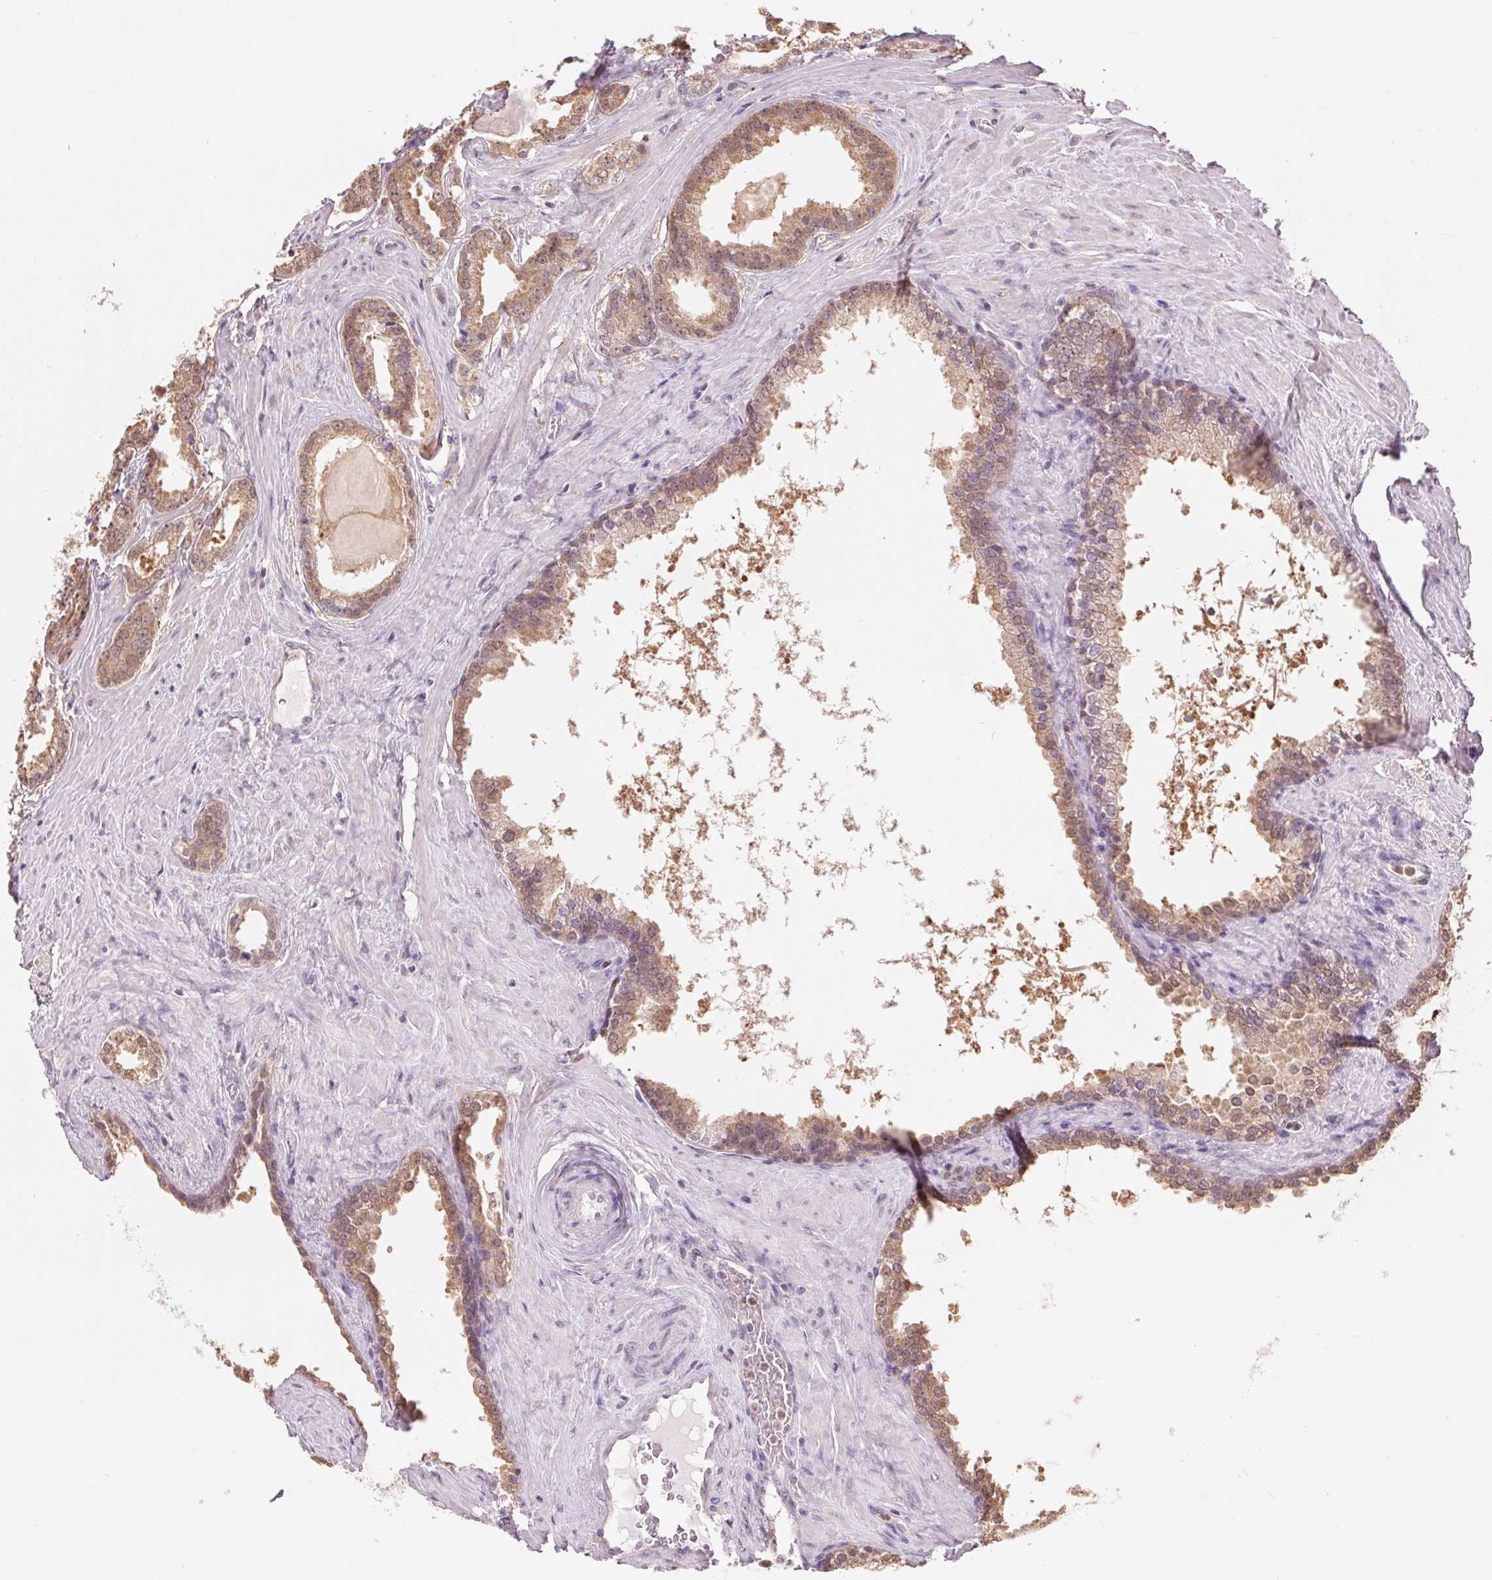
{"staining": {"intensity": "weak", "quantity": ">75%", "location": "cytoplasmic/membranous,nuclear"}, "tissue": "prostate cancer", "cell_type": "Tumor cells", "image_type": "cancer", "snomed": [{"axis": "morphology", "description": "Adenocarcinoma, Low grade"}, {"axis": "topography", "description": "Prostate"}], "caption": "High-power microscopy captured an IHC image of prostate low-grade adenocarcinoma, revealing weak cytoplasmic/membranous and nuclear positivity in about >75% of tumor cells.", "gene": "TMEM273", "patient": {"sex": "male", "age": 65}}